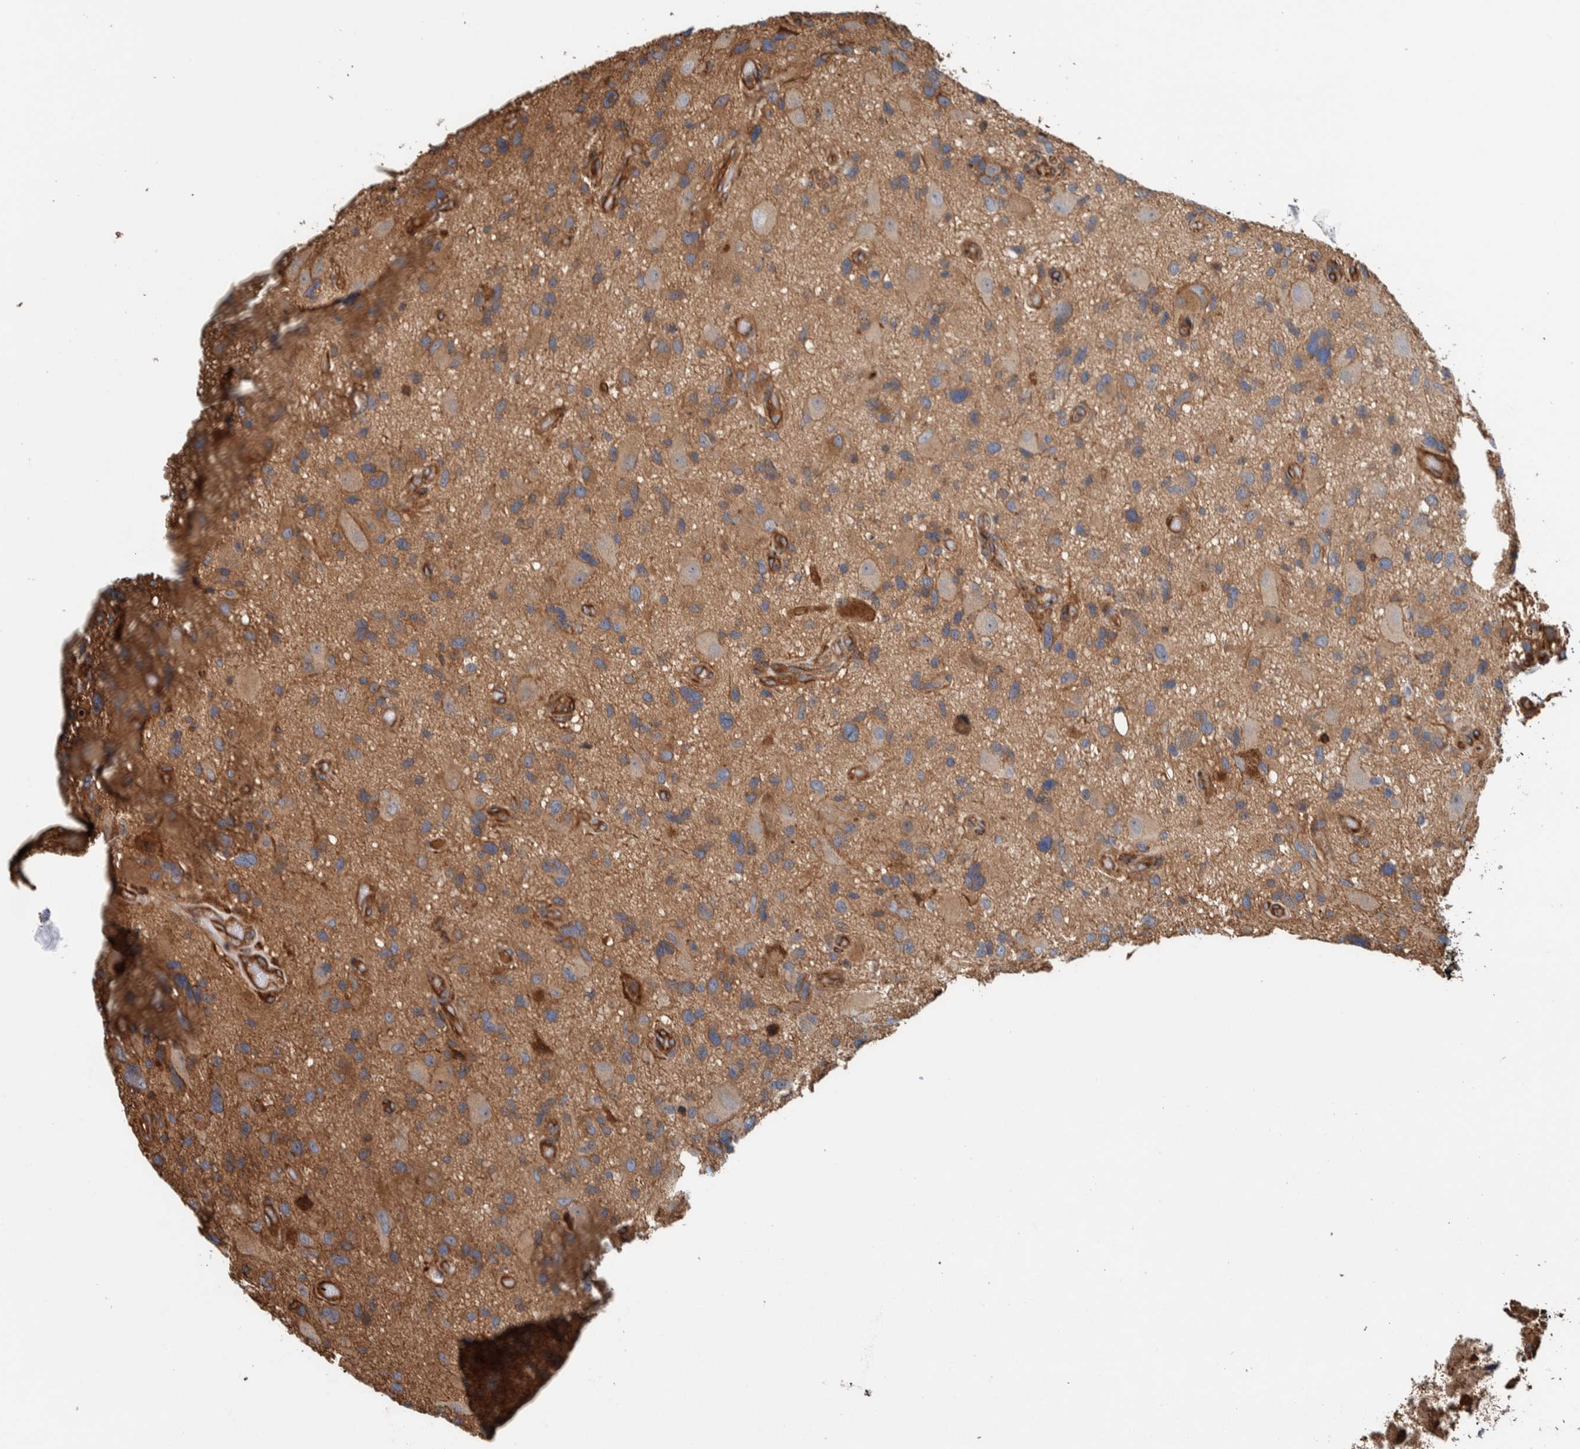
{"staining": {"intensity": "moderate", "quantity": ">75%", "location": "cytoplasmic/membranous"}, "tissue": "glioma", "cell_type": "Tumor cells", "image_type": "cancer", "snomed": [{"axis": "morphology", "description": "Glioma, malignant, High grade"}, {"axis": "topography", "description": "Brain"}], "caption": "Tumor cells reveal moderate cytoplasmic/membranous expression in about >75% of cells in glioma. The protein of interest is stained brown, and the nuclei are stained in blue (DAB IHC with brightfield microscopy, high magnification).", "gene": "PKD1L1", "patient": {"sex": "male", "age": 33}}